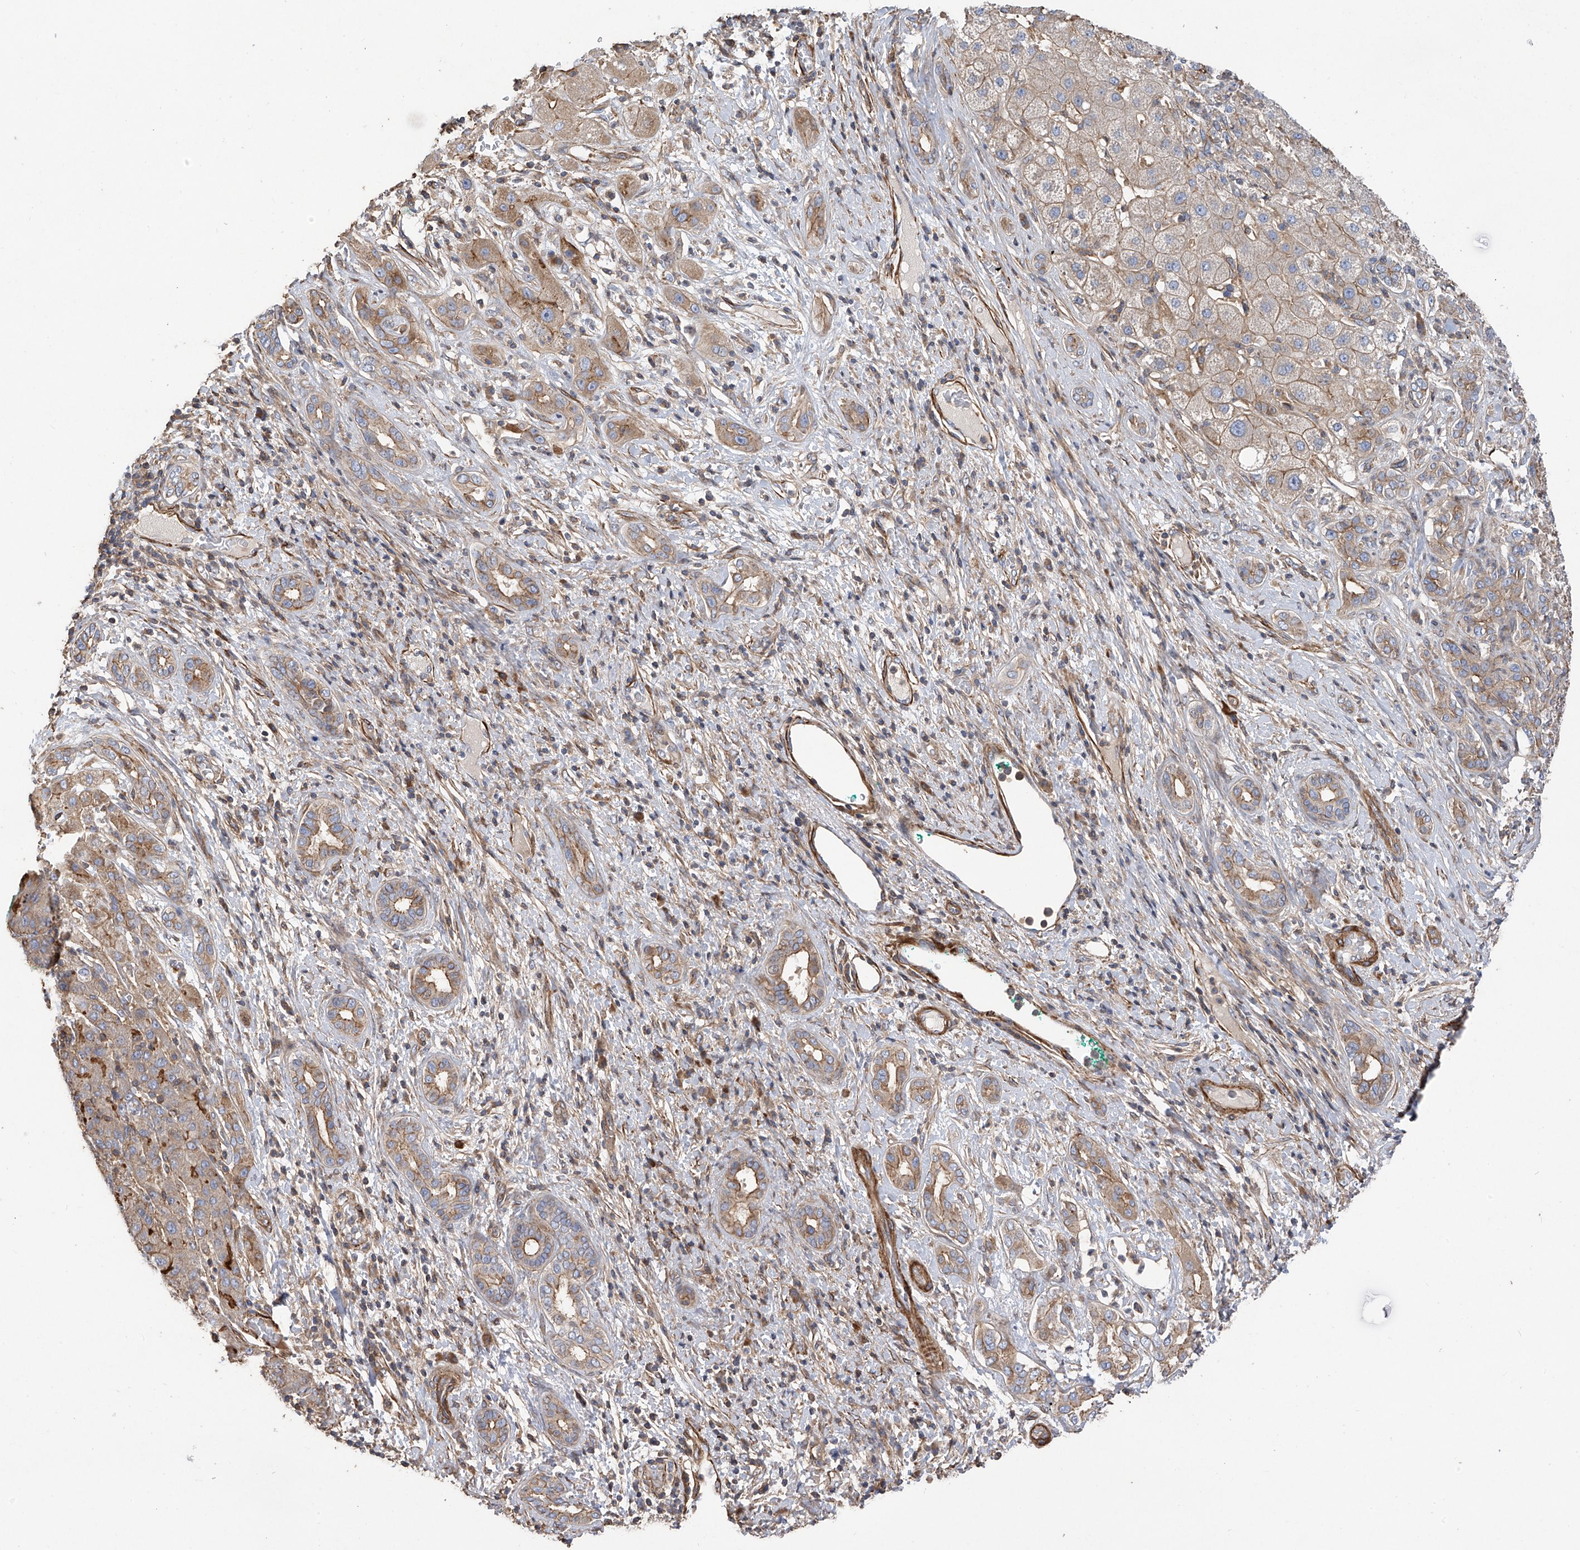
{"staining": {"intensity": "moderate", "quantity": "25%-75%", "location": "cytoplasmic/membranous"}, "tissue": "liver cancer", "cell_type": "Tumor cells", "image_type": "cancer", "snomed": [{"axis": "morphology", "description": "Carcinoma, Hepatocellular, NOS"}, {"axis": "topography", "description": "Liver"}], "caption": "Moderate cytoplasmic/membranous positivity for a protein is present in about 25%-75% of tumor cells of hepatocellular carcinoma (liver) using immunohistochemistry.", "gene": "SLC43A3", "patient": {"sex": "male", "age": 65}}